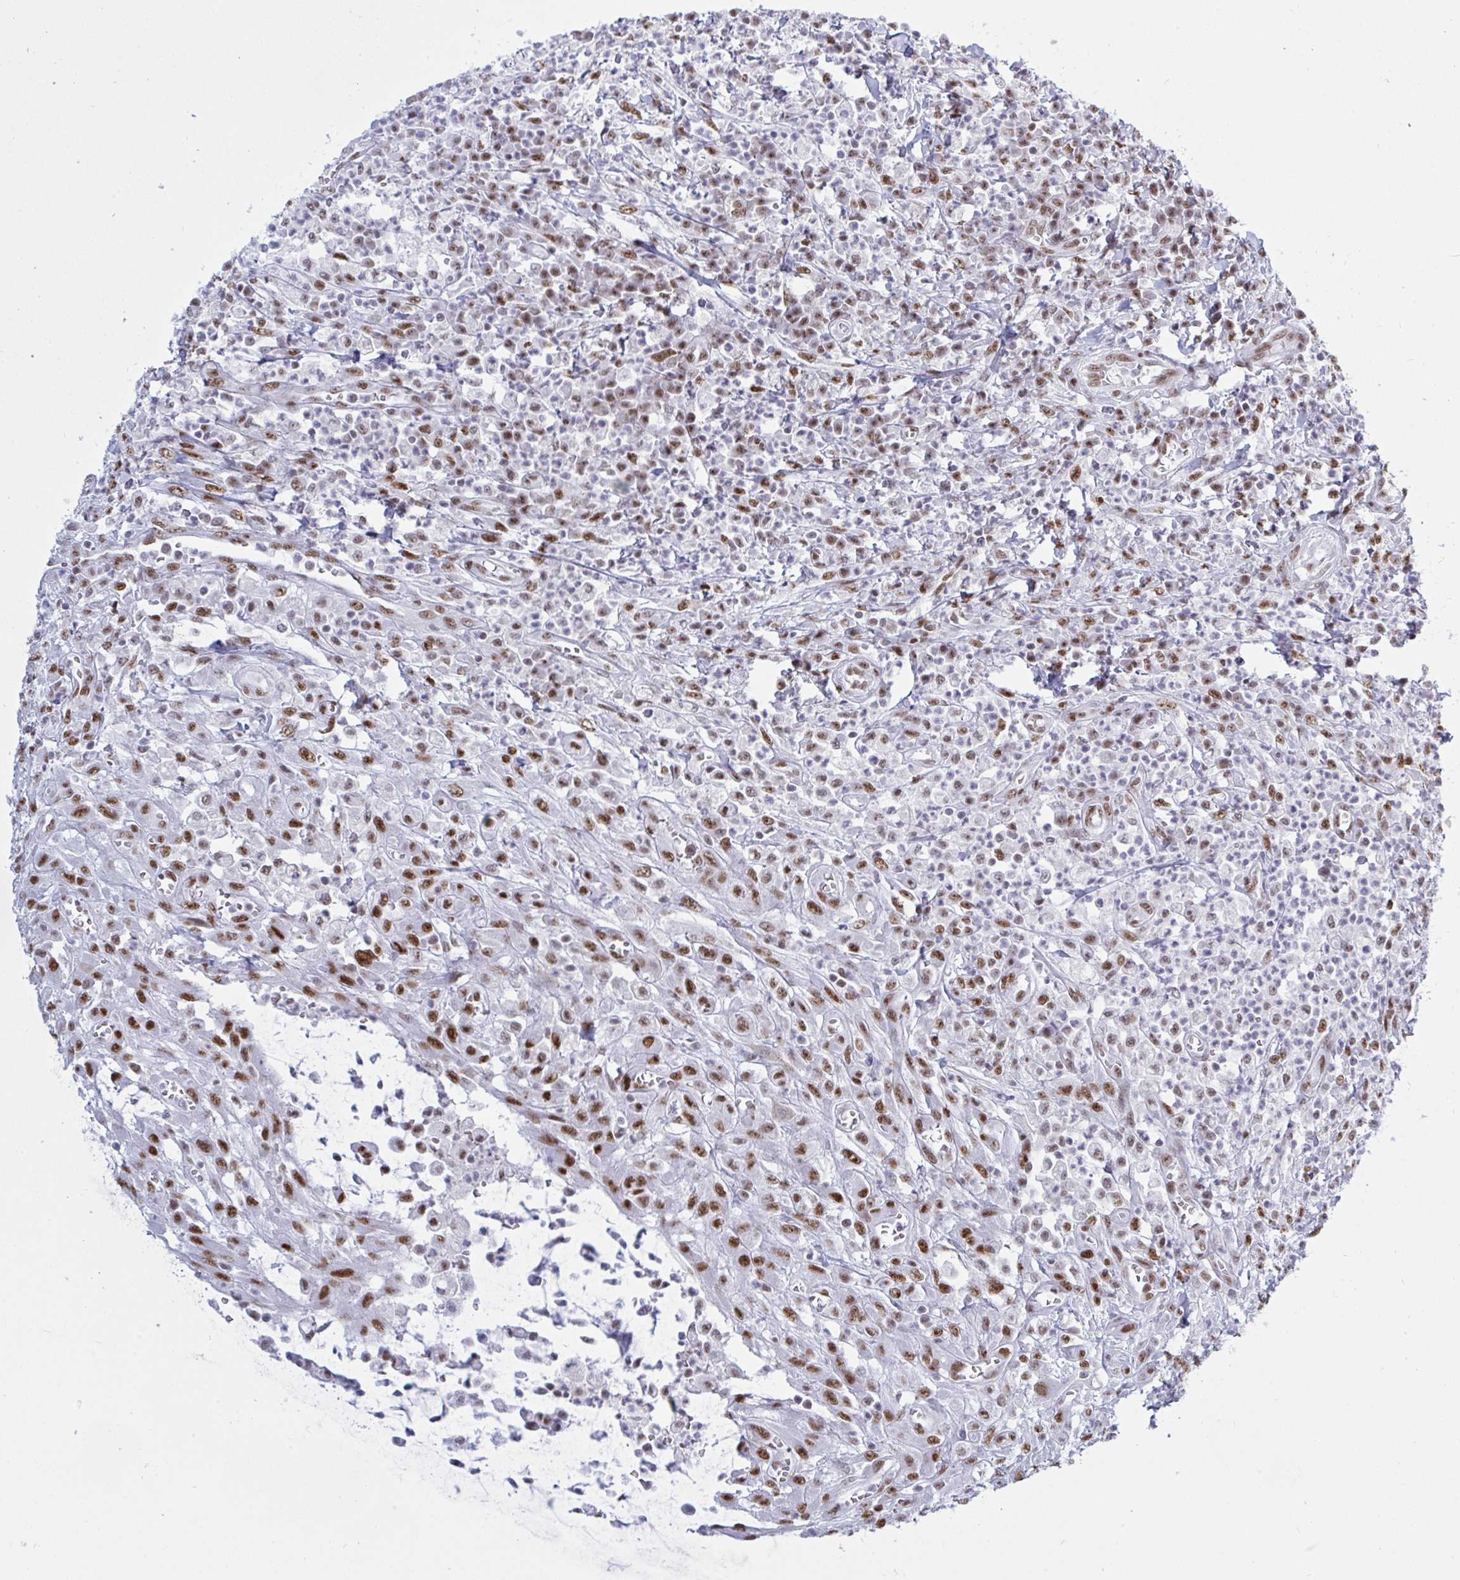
{"staining": {"intensity": "moderate", "quantity": ">75%", "location": "nuclear"}, "tissue": "colorectal cancer", "cell_type": "Tumor cells", "image_type": "cancer", "snomed": [{"axis": "morphology", "description": "Adenocarcinoma, NOS"}, {"axis": "topography", "description": "Colon"}], "caption": "The histopathology image shows immunohistochemical staining of colorectal adenocarcinoma. There is moderate nuclear expression is seen in about >75% of tumor cells. (IHC, brightfield microscopy, high magnification).", "gene": "PPP1R10", "patient": {"sex": "male", "age": 65}}